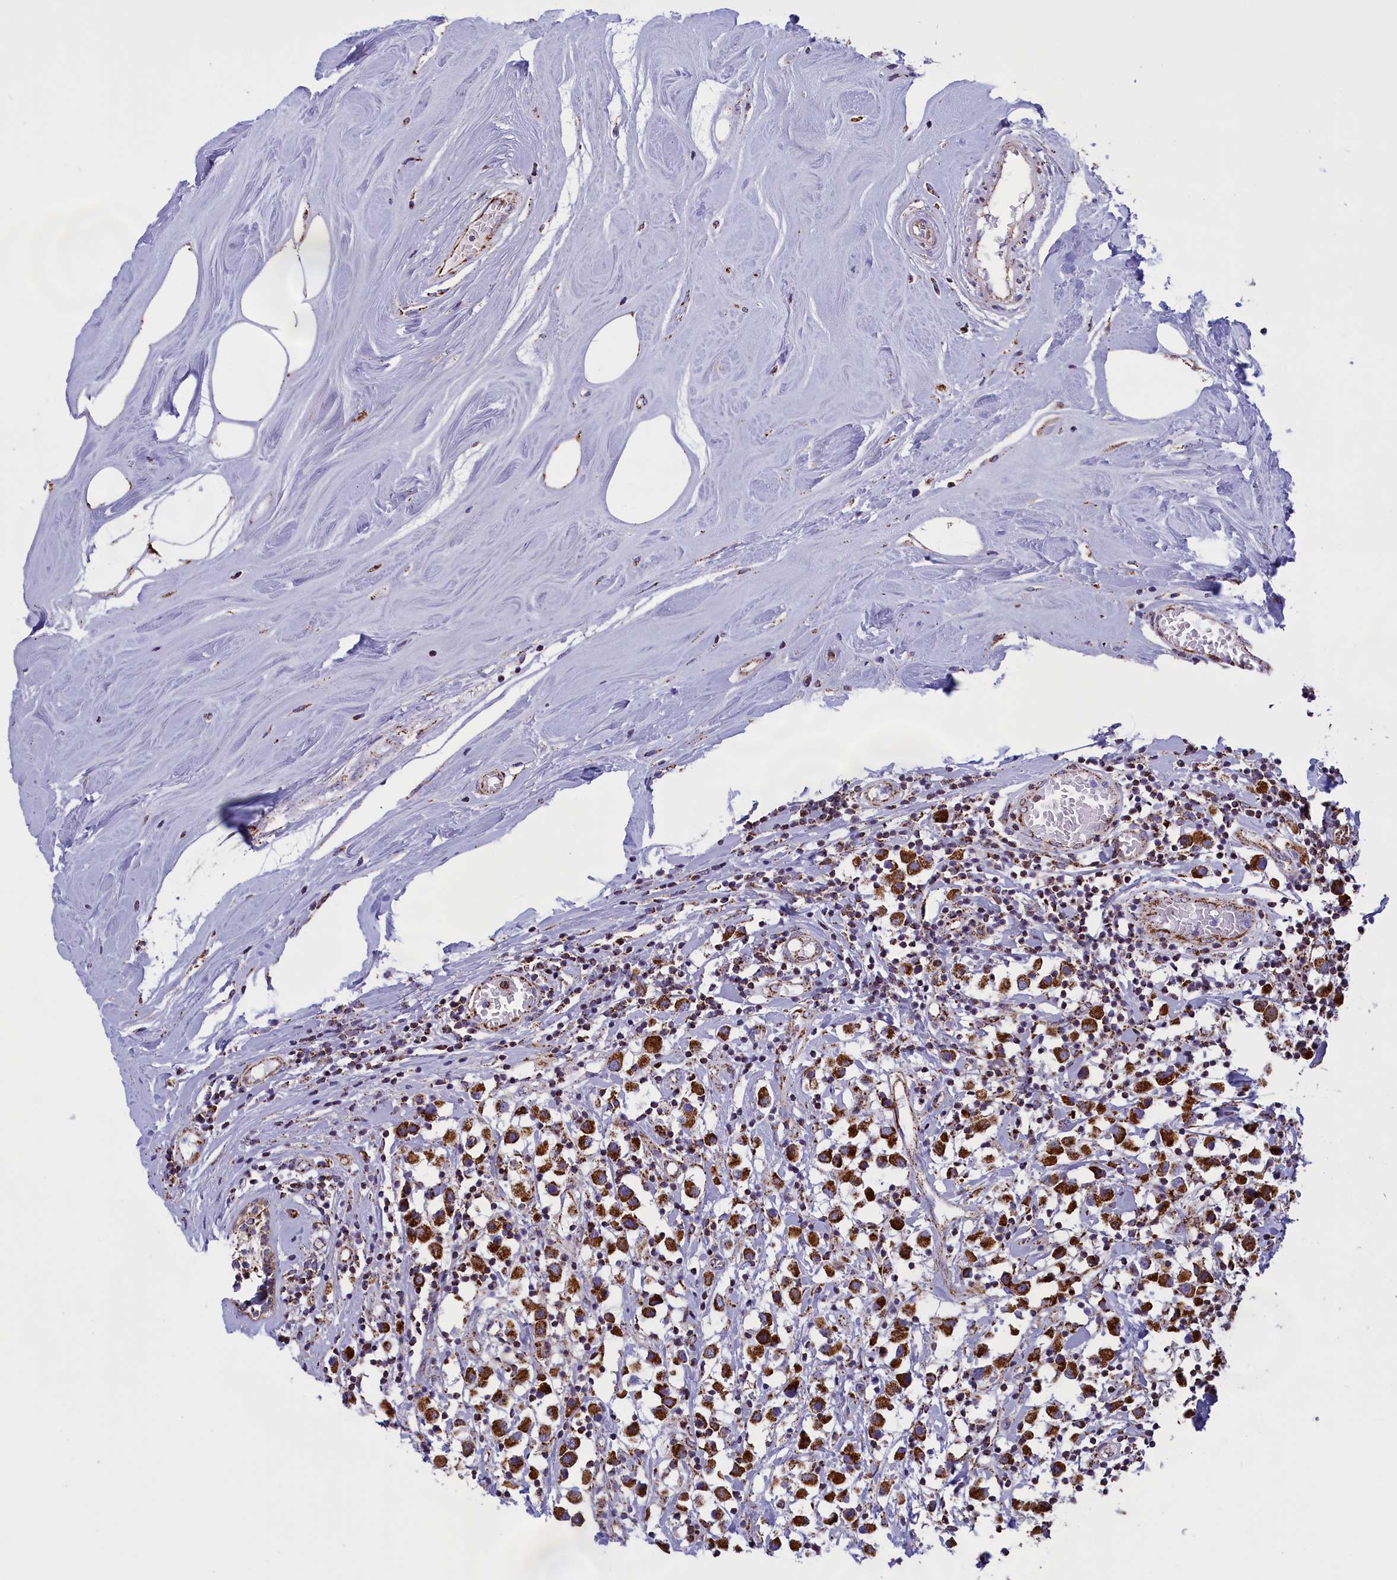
{"staining": {"intensity": "strong", "quantity": ">75%", "location": "cytoplasmic/membranous"}, "tissue": "breast cancer", "cell_type": "Tumor cells", "image_type": "cancer", "snomed": [{"axis": "morphology", "description": "Duct carcinoma"}, {"axis": "topography", "description": "Breast"}], "caption": "IHC photomicrograph of human breast cancer stained for a protein (brown), which displays high levels of strong cytoplasmic/membranous positivity in approximately >75% of tumor cells.", "gene": "ISOC2", "patient": {"sex": "female", "age": 61}}